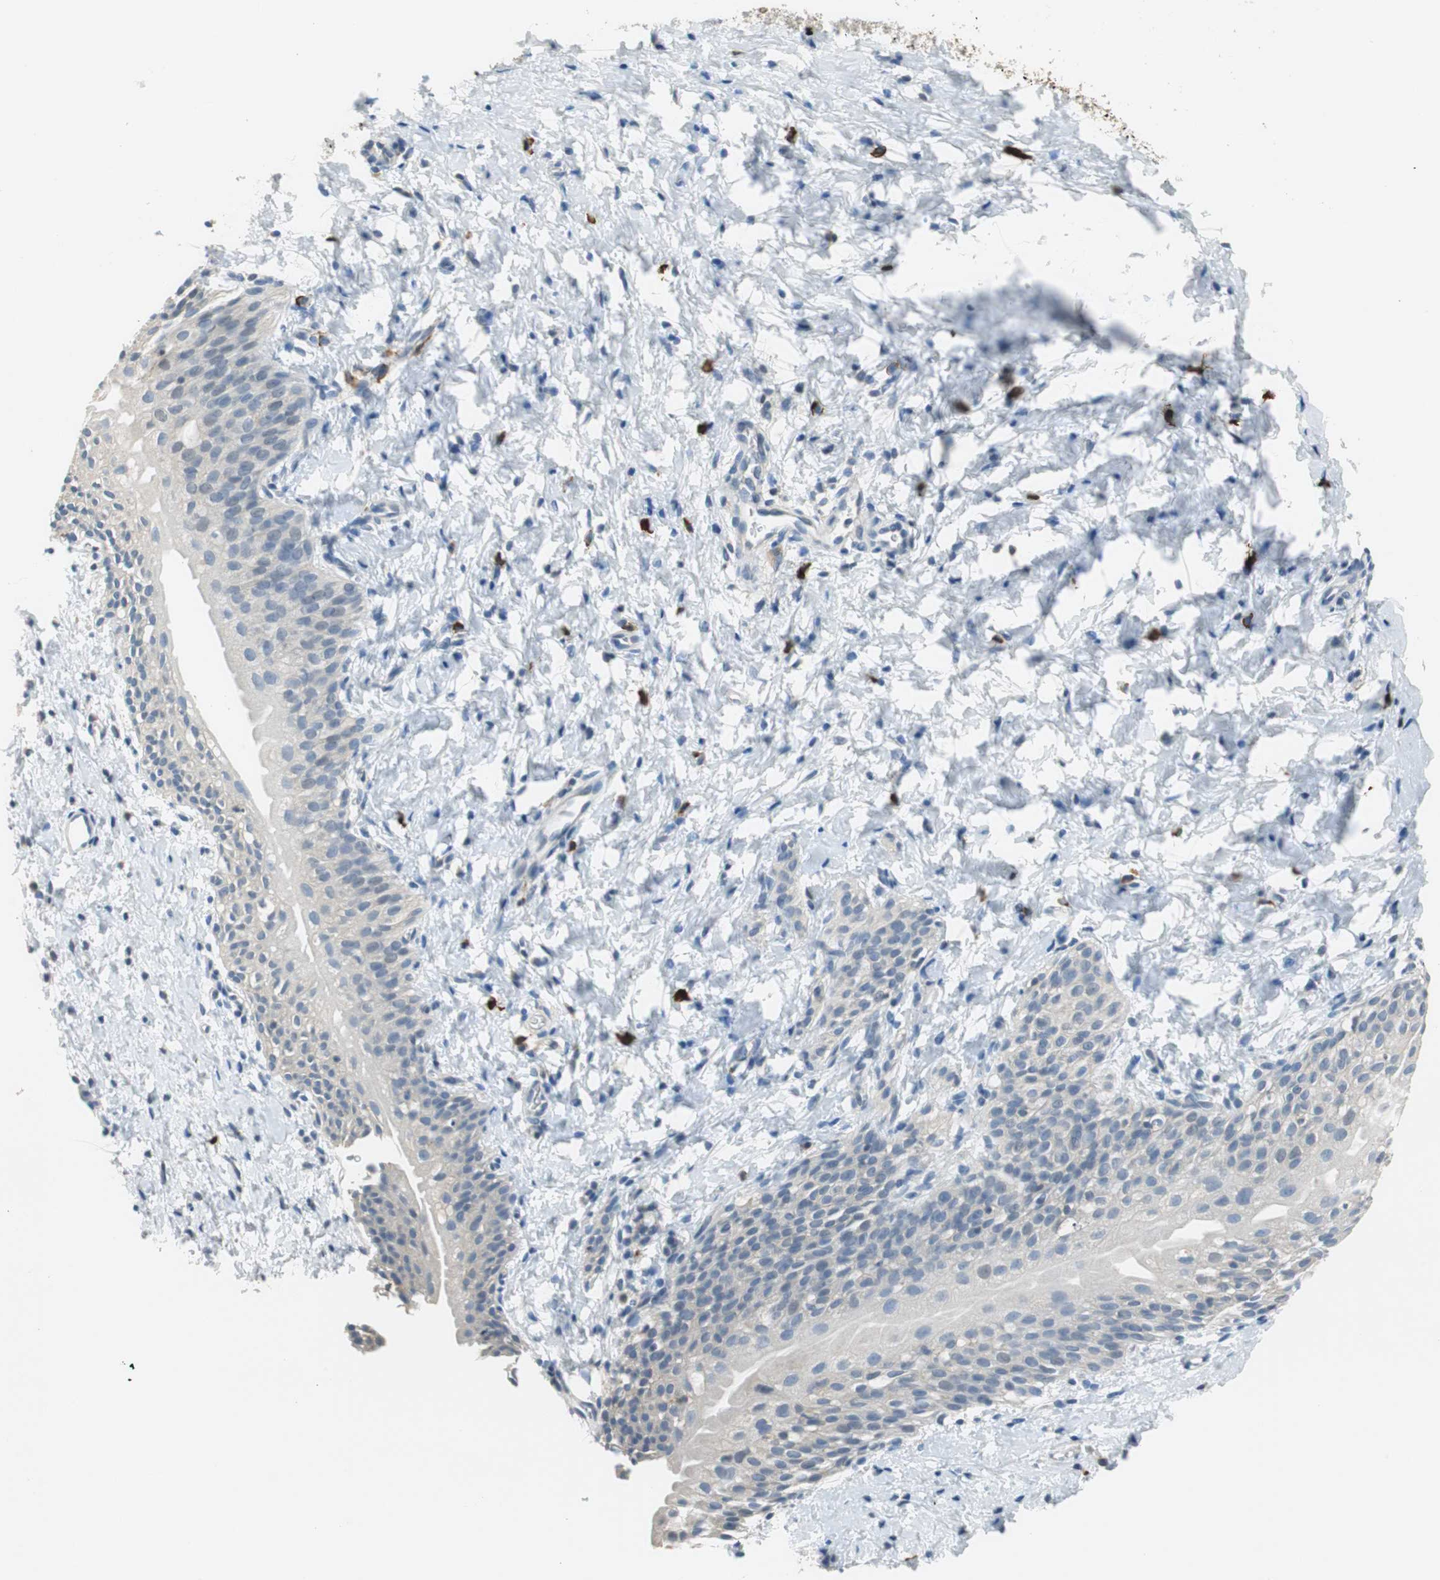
{"staining": {"intensity": "negative", "quantity": "none", "location": "none"}, "tissue": "smooth muscle", "cell_type": "Smooth muscle cells", "image_type": "normal", "snomed": [{"axis": "morphology", "description": "Normal tissue, NOS"}, {"axis": "topography", "description": "Smooth muscle"}], "caption": "A high-resolution photomicrograph shows immunohistochemistry staining of normal smooth muscle, which exhibits no significant staining in smooth muscle cells.", "gene": "CPA3", "patient": {"sex": "male", "age": 16}}